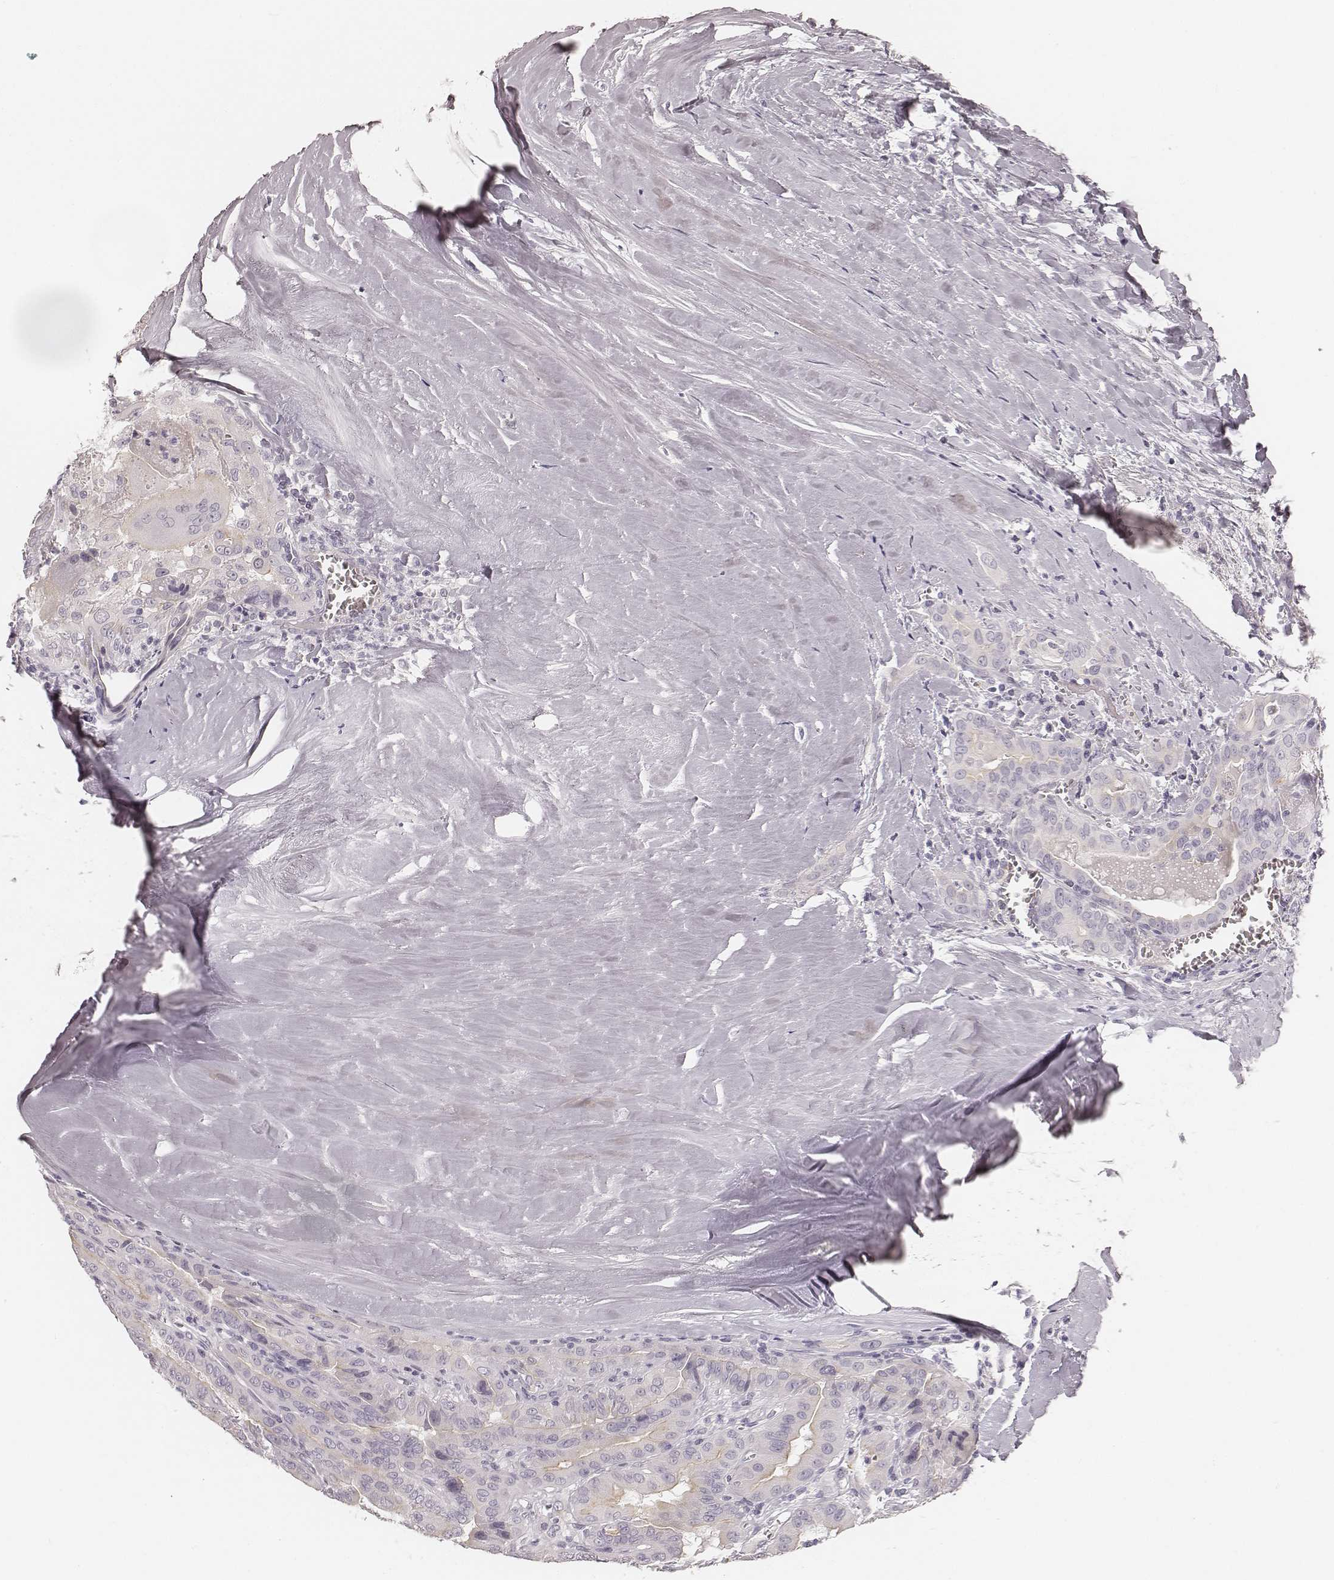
{"staining": {"intensity": "negative", "quantity": "none", "location": "none"}, "tissue": "thyroid cancer", "cell_type": "Tumor cells", "image_type": "cancer", "snomed": [{"axis": "morphology", "description": "Papillary adenocarcinoma, NOS"}, {"axis": "topography", "description": "Thyroid gland"}], "caption": "Immunohistochemical staining of papillary adenocarcinoma (thyroid) demonstrates no significant expression in tumor cells.", "gene": "HNF4G", "patient": {"sex": "female", "age": 37}}